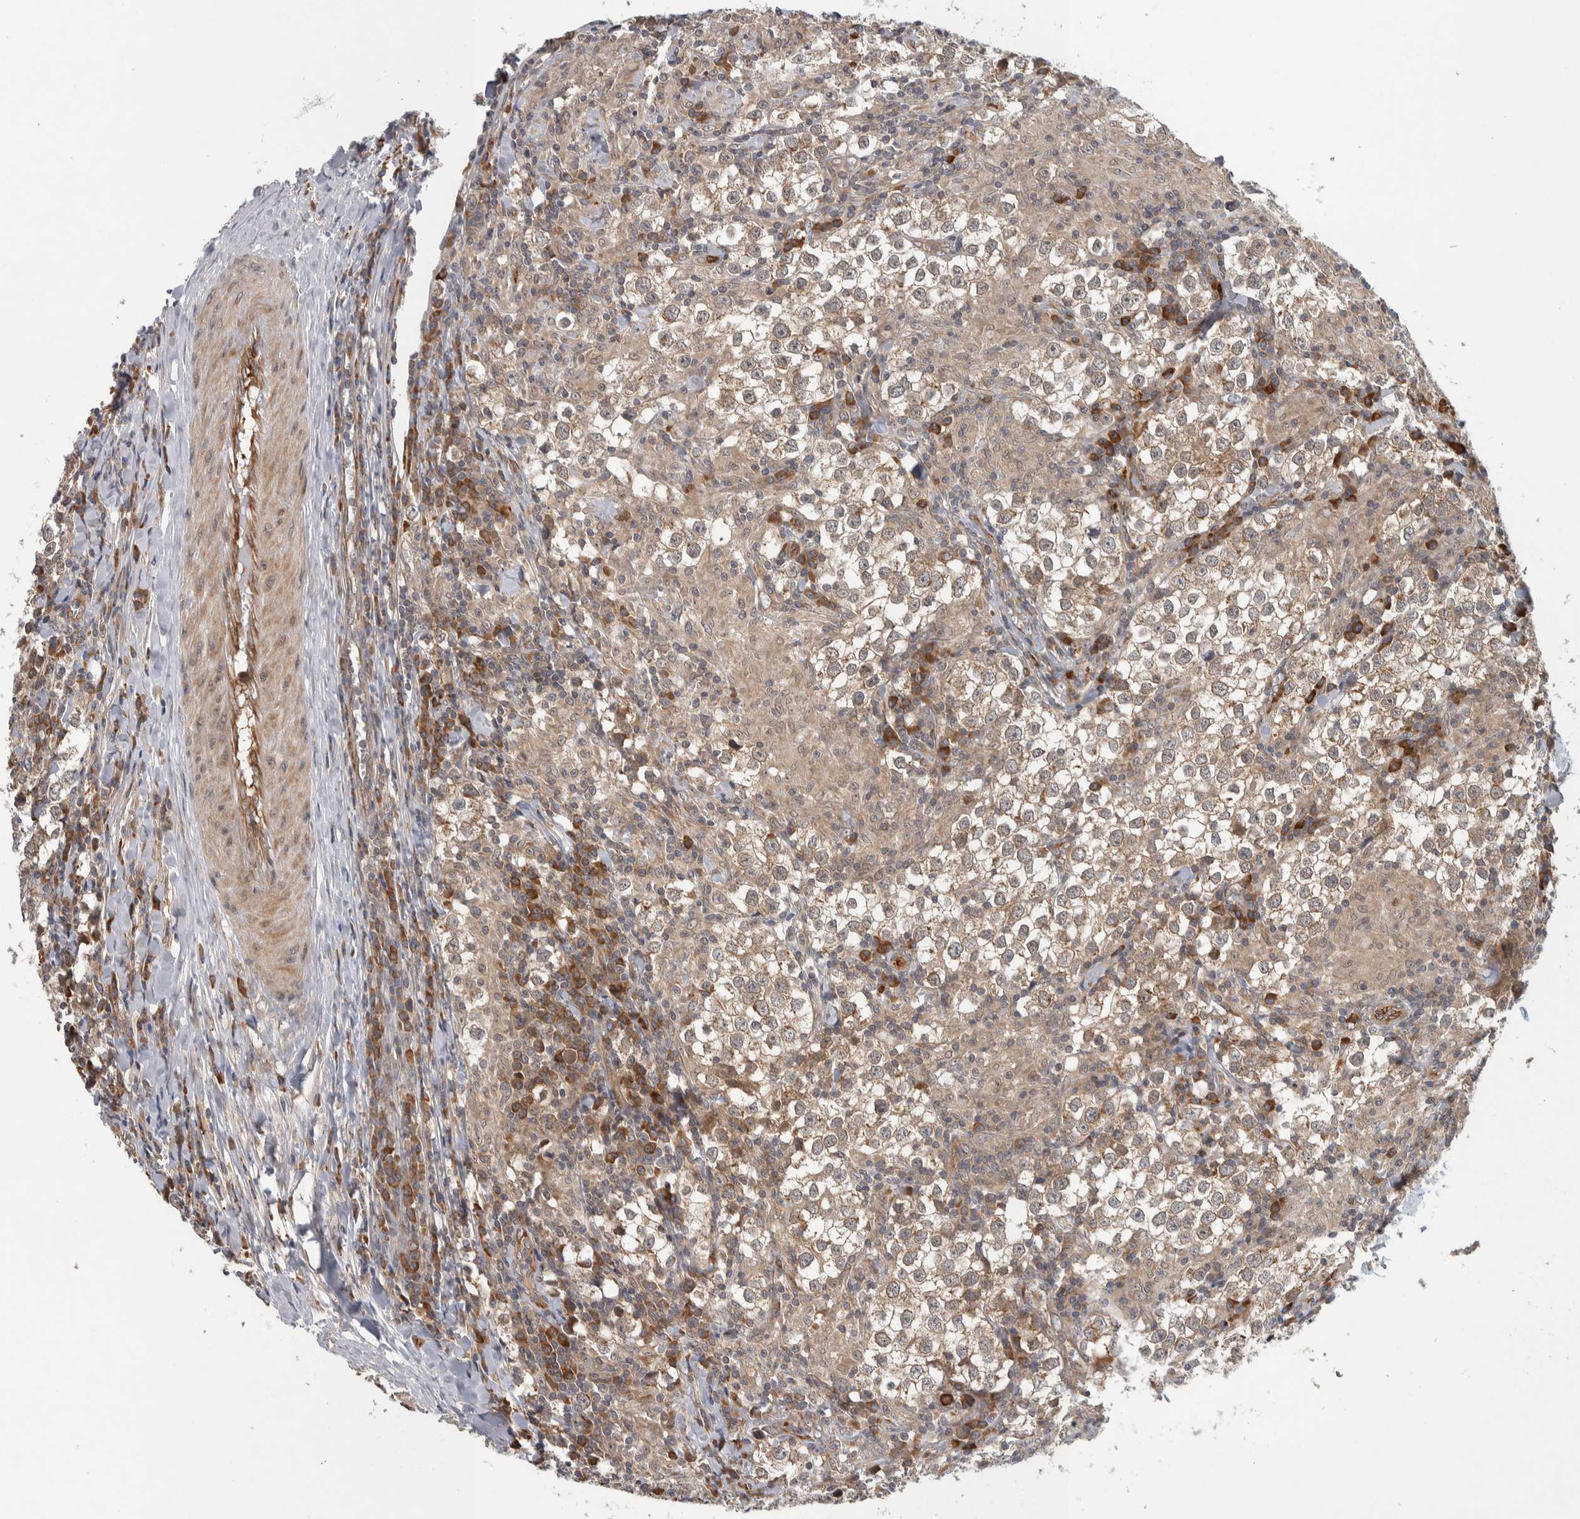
{"staining": {"intensity": "weak", "quantity": "25%-75%", "location": "cytoplasmic/membranous"}, "tissue": "testis cancer", "cell_type": "Tumor cells", "image_type": "cancer", "snomed": [{"axis": "morphology", "description": "Seminoma, NOS"}, {"axis": "morphology", "description": "Carcinoma, Embryonal, NOS"}, {"axis": "topography", "description": "Testis"}], "caption": "This photomicrograph shows immunohistochemistry (IHC) staining of testis embryonal carcinoma, with low weak cytoplasmic/membranous staining in about 25%-75% of tumor cells.", "gene": "TBC1D31", "patient": {"sex": "male", "age": 36}}